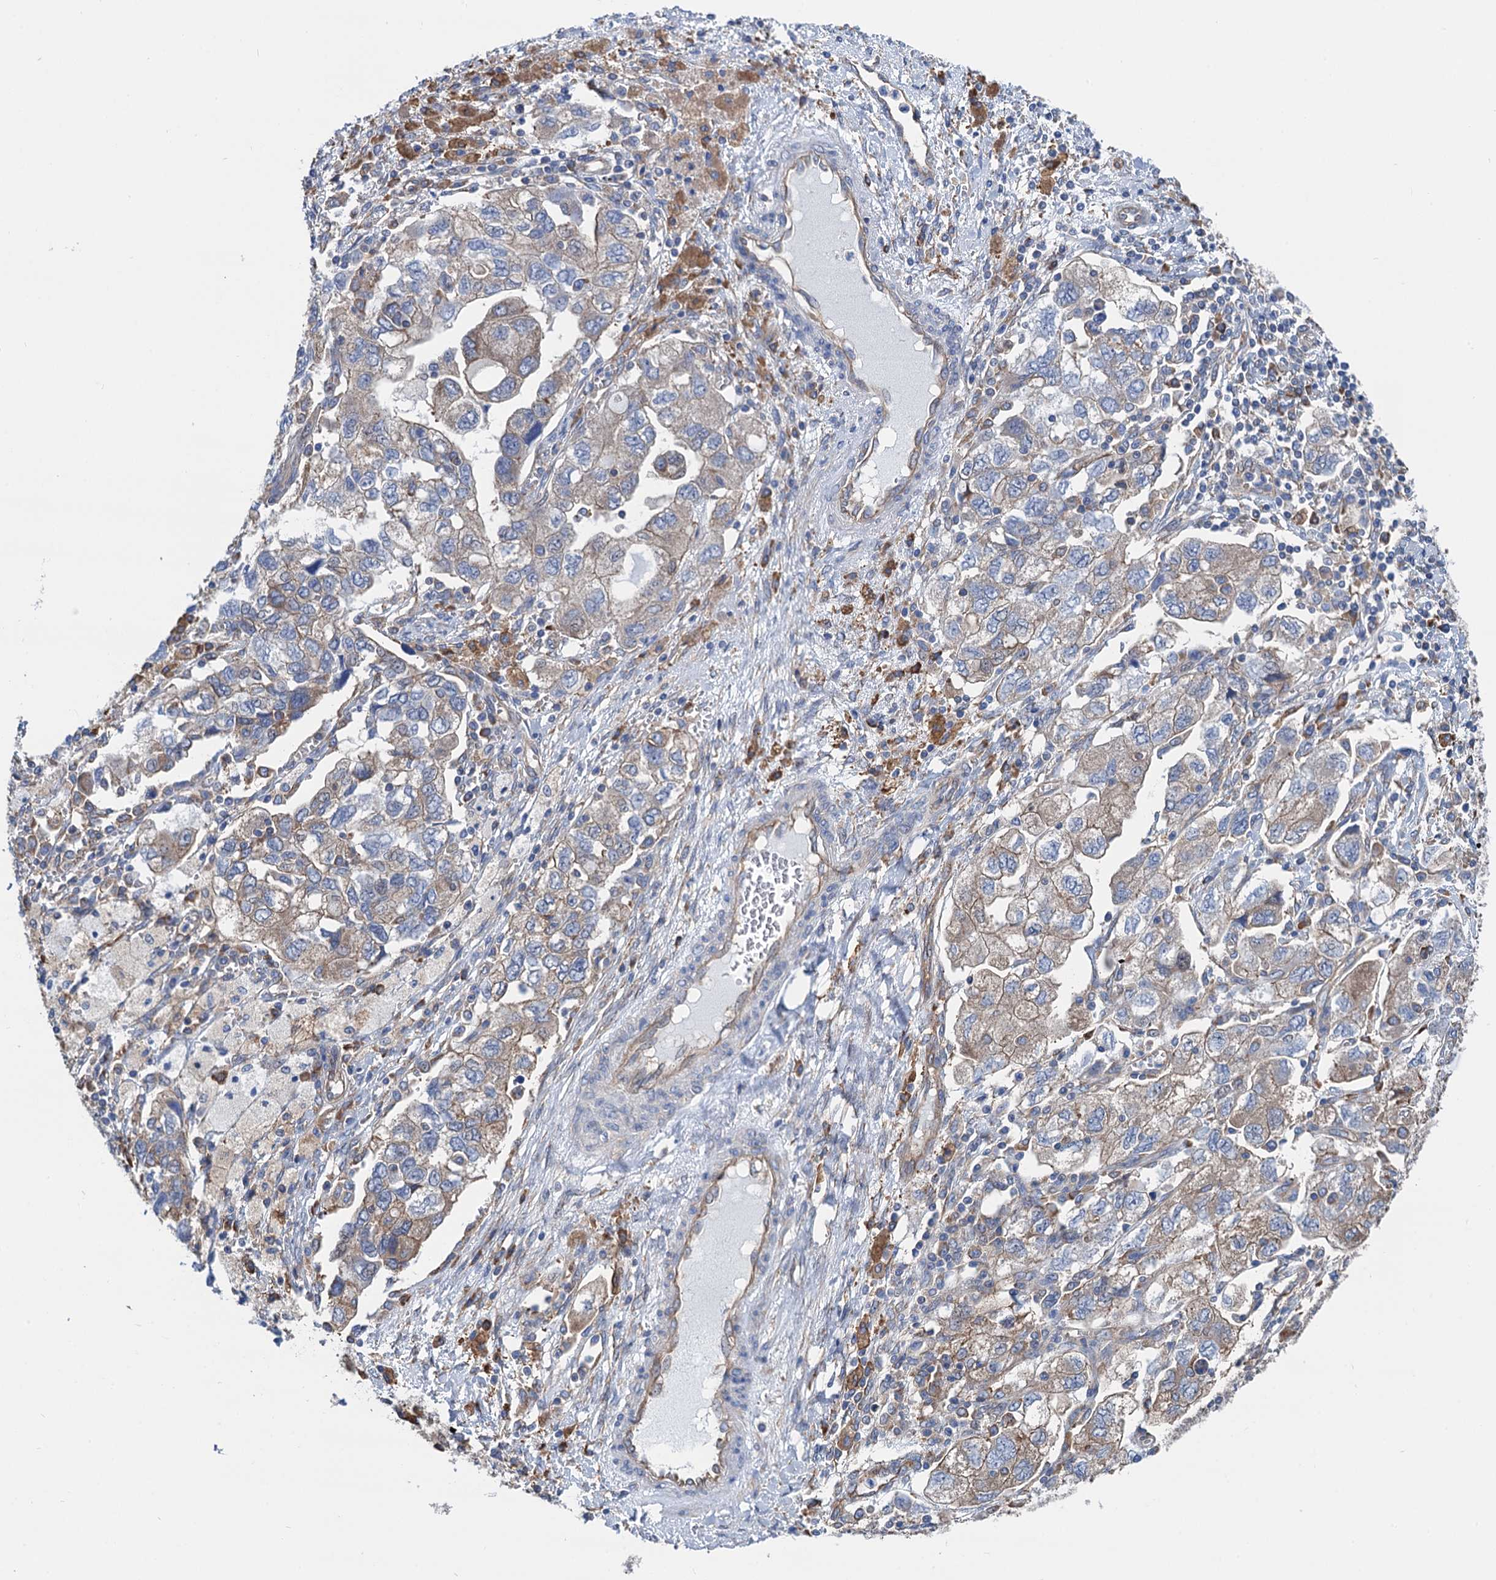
{"staining": {"intensity": "weak", "quantity": ">75%", "location": "cytoplasmic/membranous"}, "tissue": "ovarian cancer", "cell_type": "Tumor cells", "image_type": "cancer", "snomed": [{"axis": "morphology", "description": "Carcinoma, NOS"}, {"axis": "morphology", "description": "Cystadenocarcinoma, serous, NOS"}, {"axis": "topography", "description": "Ovary"}], "caption": "Protein expression analysis of human ovarian cancer (carcinoma) reveals weak cytoplasmic/membranous positivity in approximately >75% of tumor cells.", "gene": "SLC12A7", "patient": {"sex": "female", "age": 69}}